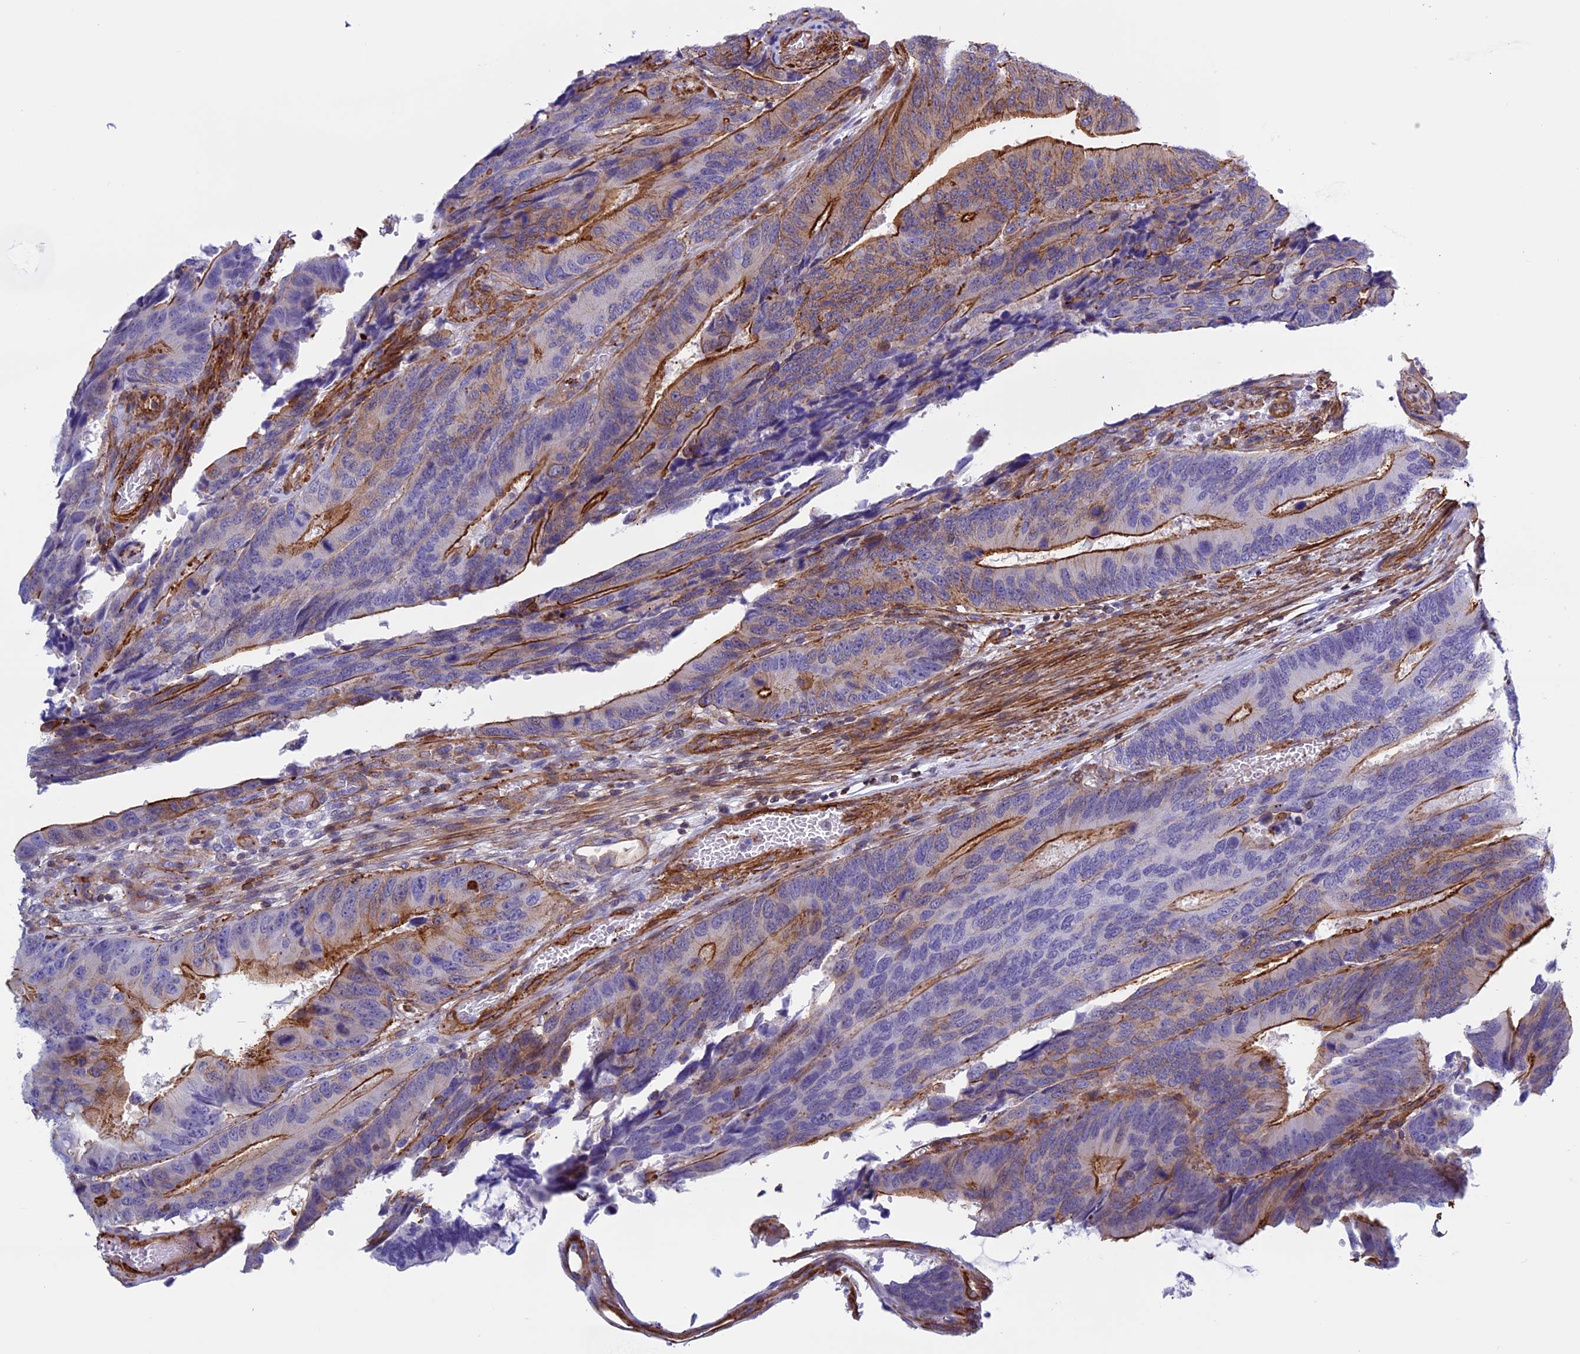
{"staining": {"intensity": "strong", "quantity": "25%-75%", "location": "cytoplasmic/membranous"}, "tissue": "colorectal cancer", "cell_type": "Tumor cells", "image_type": "cancer", "snomed": [{"axis": "morphology", "description": "Adenocarcinoma, NOS"}, {"axis": "topography", "description": "Colon"}], "caption": "A high amount of strong cytoplasmic/membranous positivity is present in approximately 25%-75% of tumor cells in colorectal cancer (adenocarcinoma) tissue. The staining was performed using DAB (3,3'-diaminobenzidine) to visualize the protein expression in brown, while the nuclei were stained in blue with hematoxylin (Magnification: 20x).", "gene": "ANGPTL2", "patient": {"sex": "male", "age": 87}}